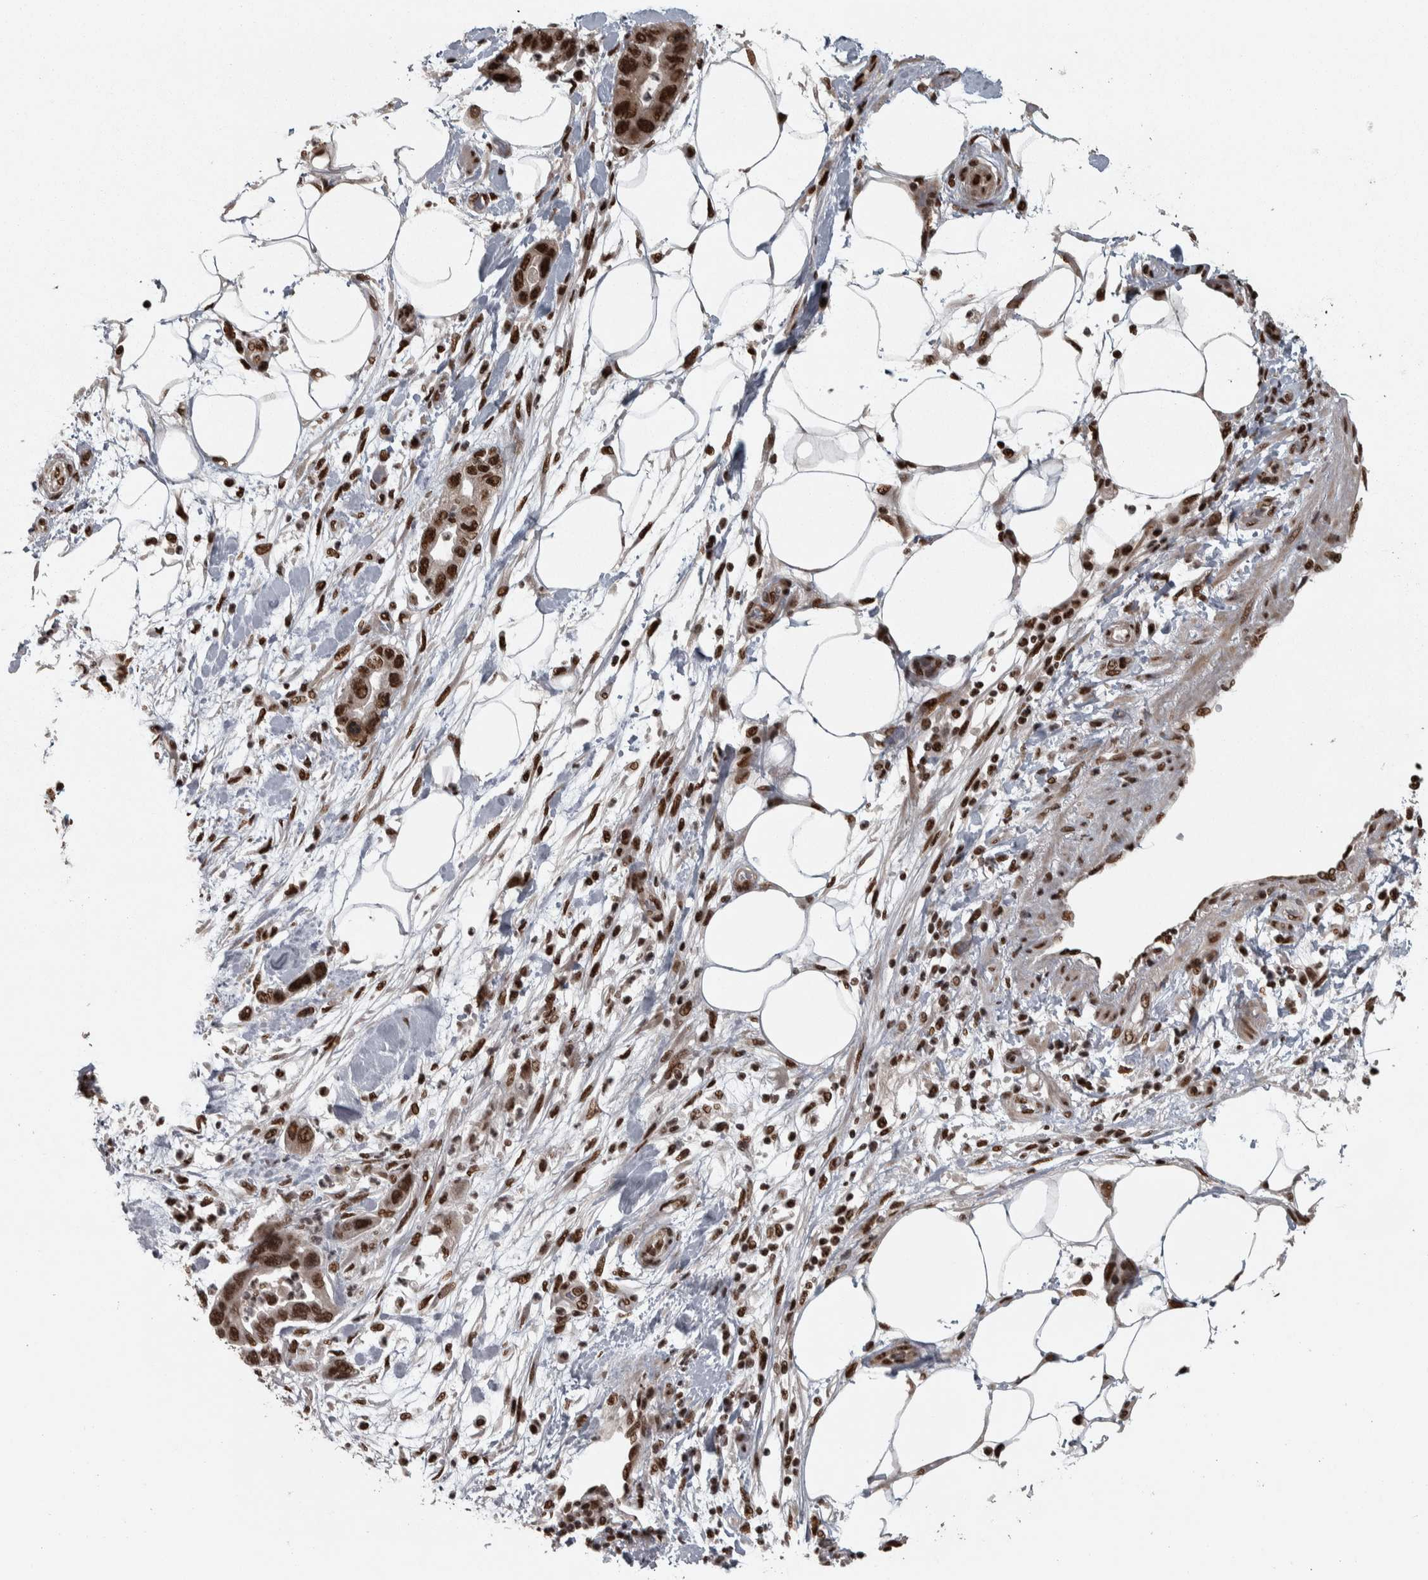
{"staining": {"intensity": "strong", "quantity": ">75%", "location": "nuclear"}, "tissue": "pancreatic cancer", "cell_type": "Tumor cells", "image_type": "cancer", "snomed": [{"axis": "morphology", "description": "Normal tissue, NOS"}, {"axis": "morphology", "description": "Adenocarcinoma, NOS"}, {"axis": "topography", "description": "Pancreas"}], "caption": "Tumor cells exhibit high levels of strong nuclear expression in approximately >75% of cells in human pancreatic cancer (adenocarcinoma). The protein is shown in brown color, while the nuclei are stained blue.", "gene": "ZFHX4", "patient": {"sex": "female", "age": 71}}